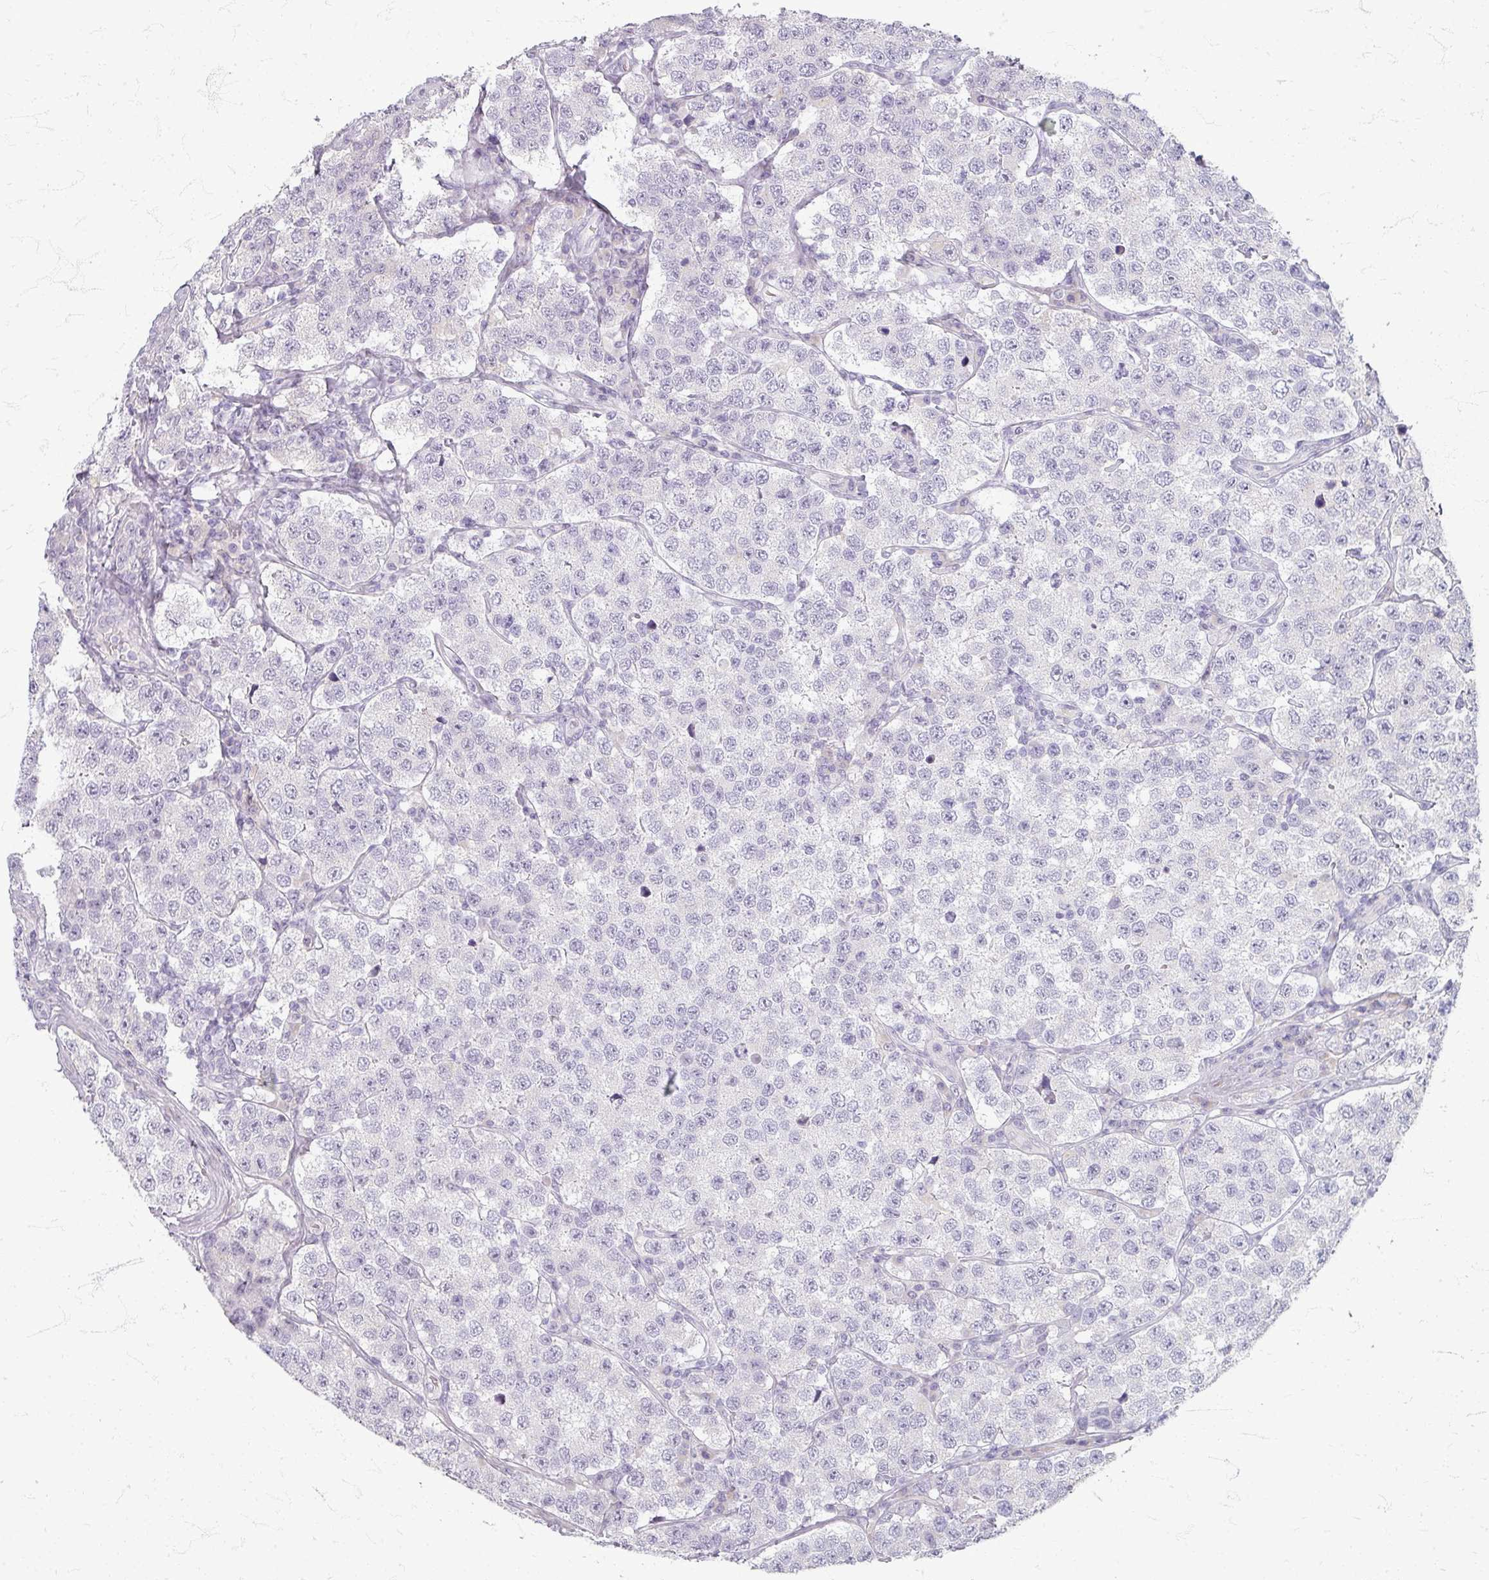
{"staining": {"intensity": "negative", "quantity": "none", "location": "none"}, "tissue": "testis cancer", "cell_type": "Tumor cells", "image_type": "cancer", "snomed": [{"axis": "morphology", "description": "Seminoma, NOS"}, {"axis": "topography", "description": "Testis"}], "caption": "This is a histopathology image of immunohistochemistry staining of testis cancer (seminoma), which shows no expression in tumor cells. Nuclei are stained in blue.", "gene": "ZNF878", "patient": {"sex": "male", "age": 34}}